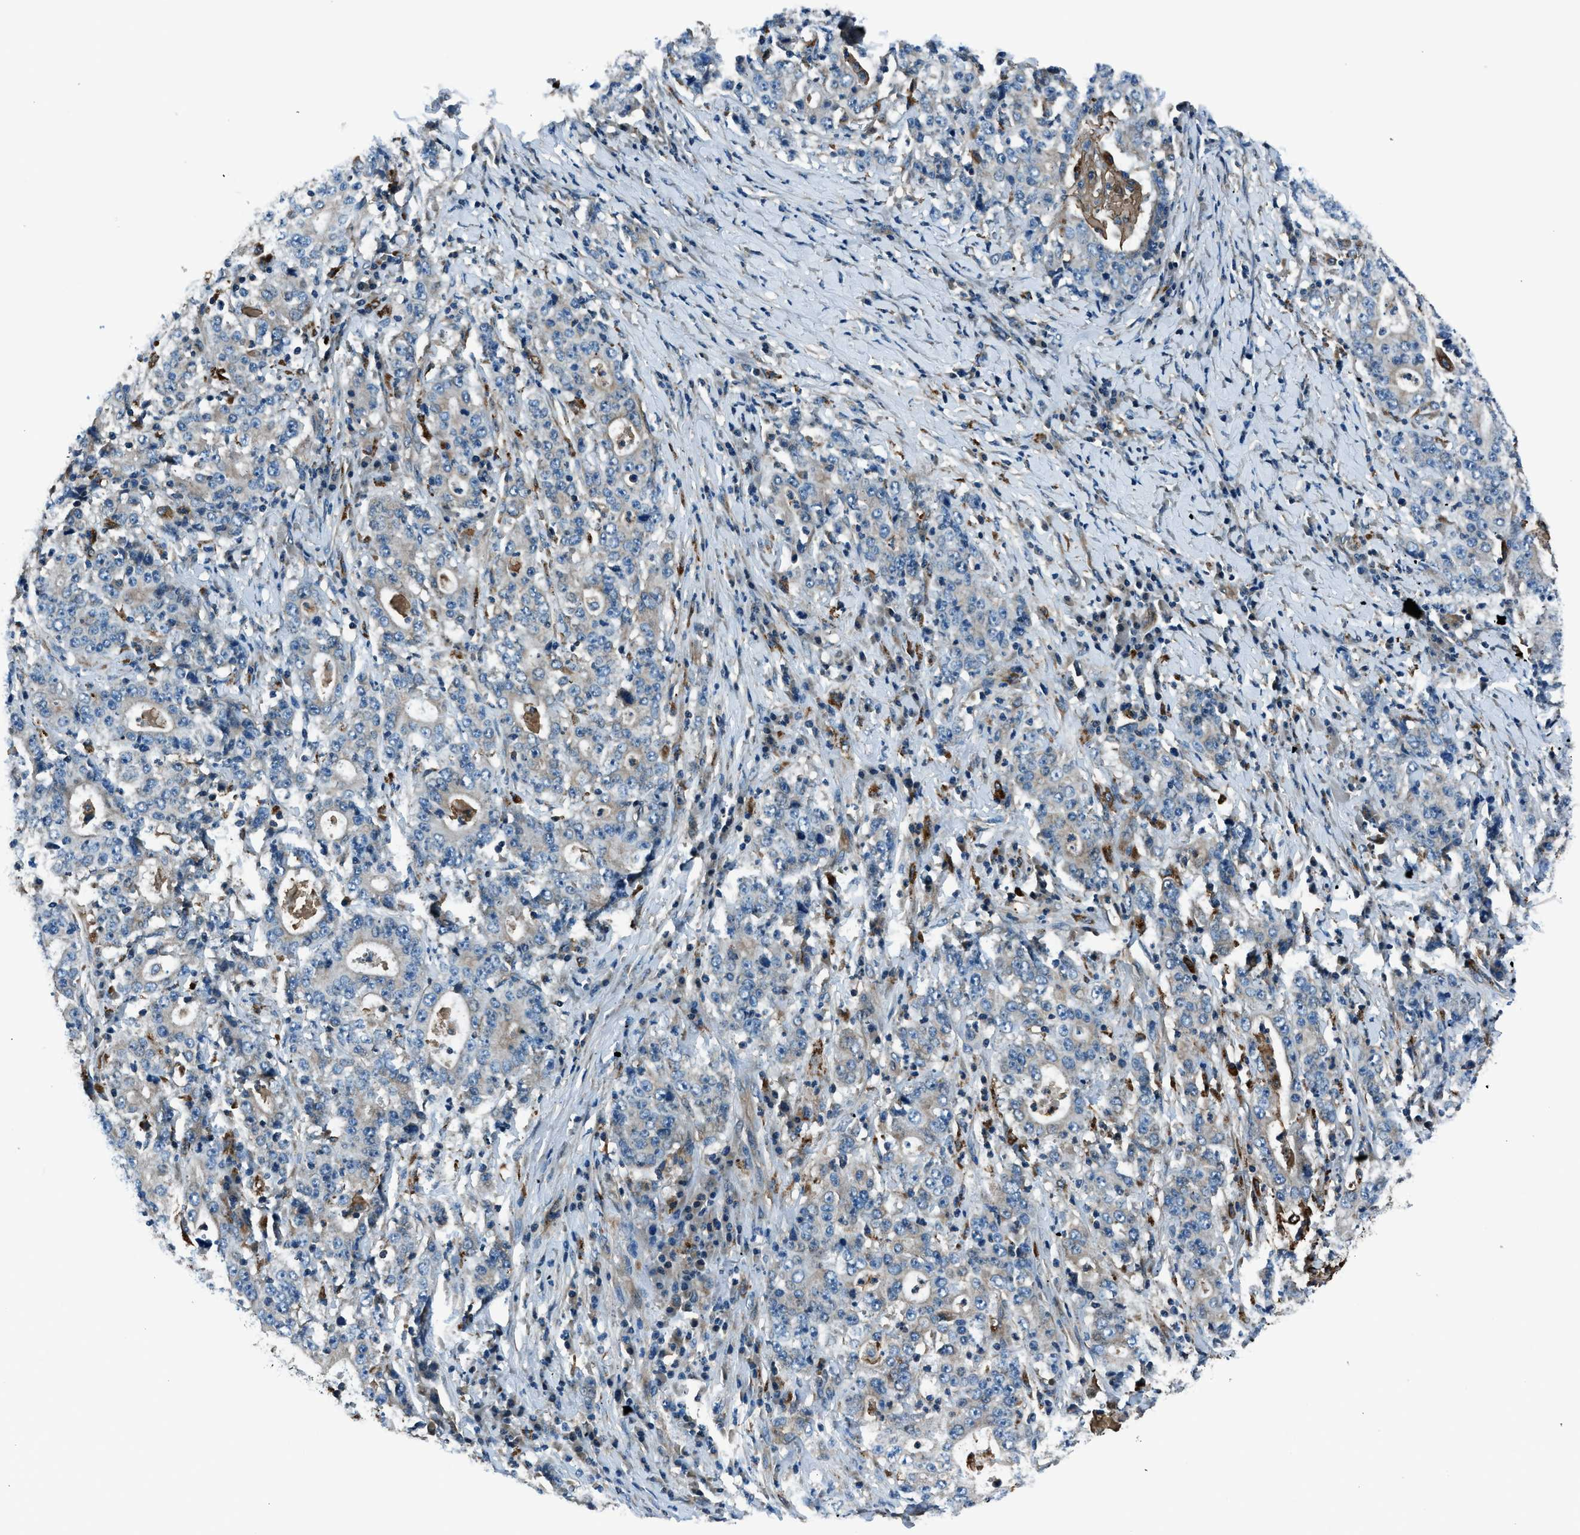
{"staining": {"intensity": "weak", "quantity": "<25%", "location": "cytoplasmic/membranous"}, "tissue": "stomach cancer", "cell_type": "Tumor cells", "image_type": "cancer", "snomed": [{"axis": "morphology", "description": "Normal tissue, NOS"}, {"axis": "morphology", "description": "Adenocarcinoma, NOS"}, {"axis": "topography", "description": "Stomach, upper"}, {"axis": "topography", "description": "Stomach"}], "caption": "Photomicrograph shows no protein staining in tumor cells of adenocarcinoma (stomach) tissue. (DAB (3,3'-diaminobenzidine) immunohistochemistry with hematoxylin counter stain).", "gene": "SLC19A2", "patient": {"sex": "male", "age": 59}}